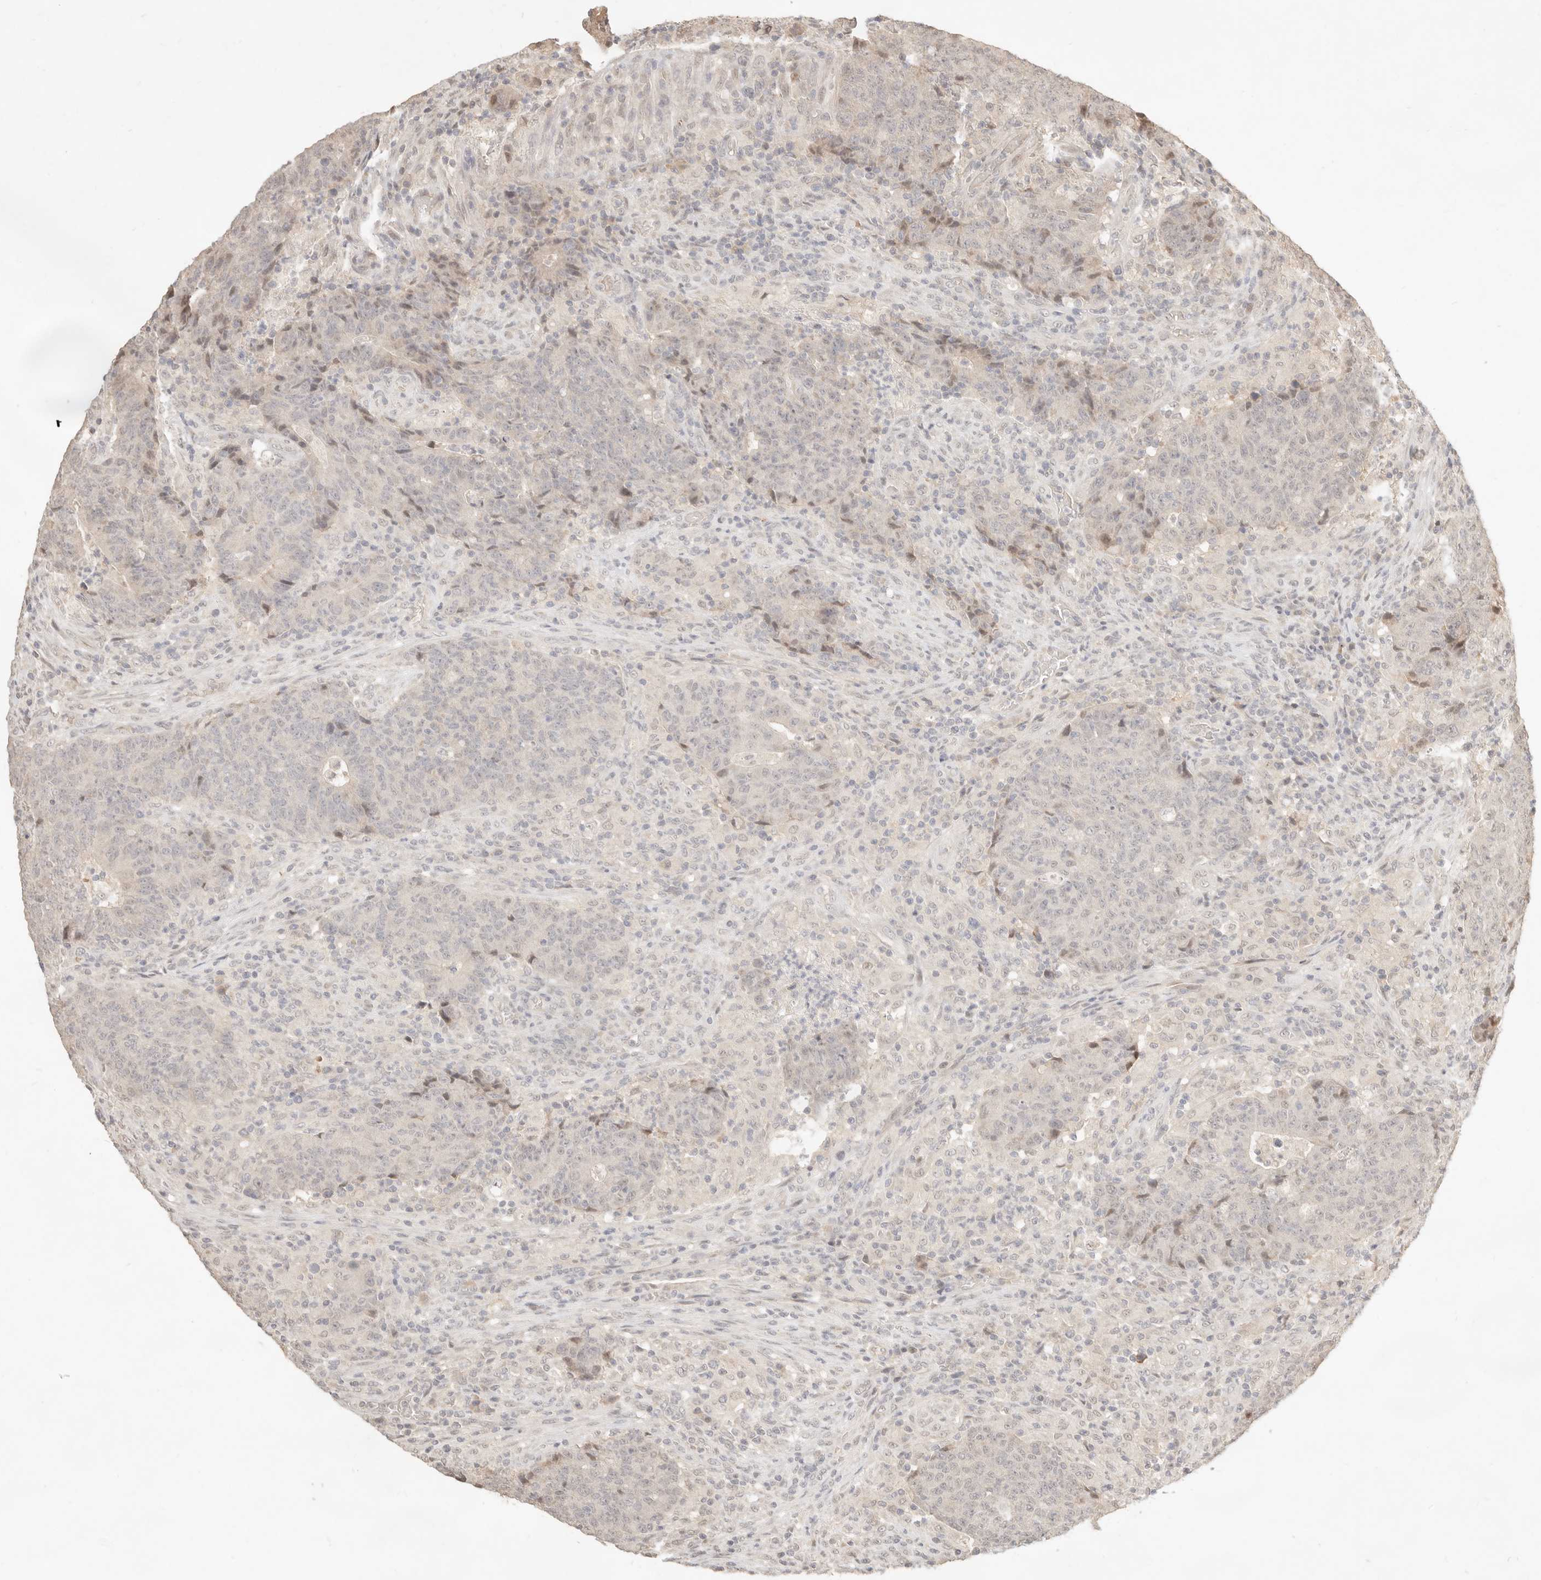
{"staining": {"intensity": "weak", "quantity": ">75%", "location": "nuclear"}, "tissue": "colorectal cancer", "cell_type": "Tumor cells", "image_type": "cancer", "snomed": [{"axis": "morphology", "description": "Adenocarcinoma, NOS"}, {"axis": "topography", "description": "Colon"}], "caption": "High-power microscopy captured an immunohistochemistry micrograph of adenocarcinoma (colorectal), revealing weak nuclear expression in about >75% of tumor cells.", "gene": "MEP1A", "patient": {"sex": "female", "age": 75}}